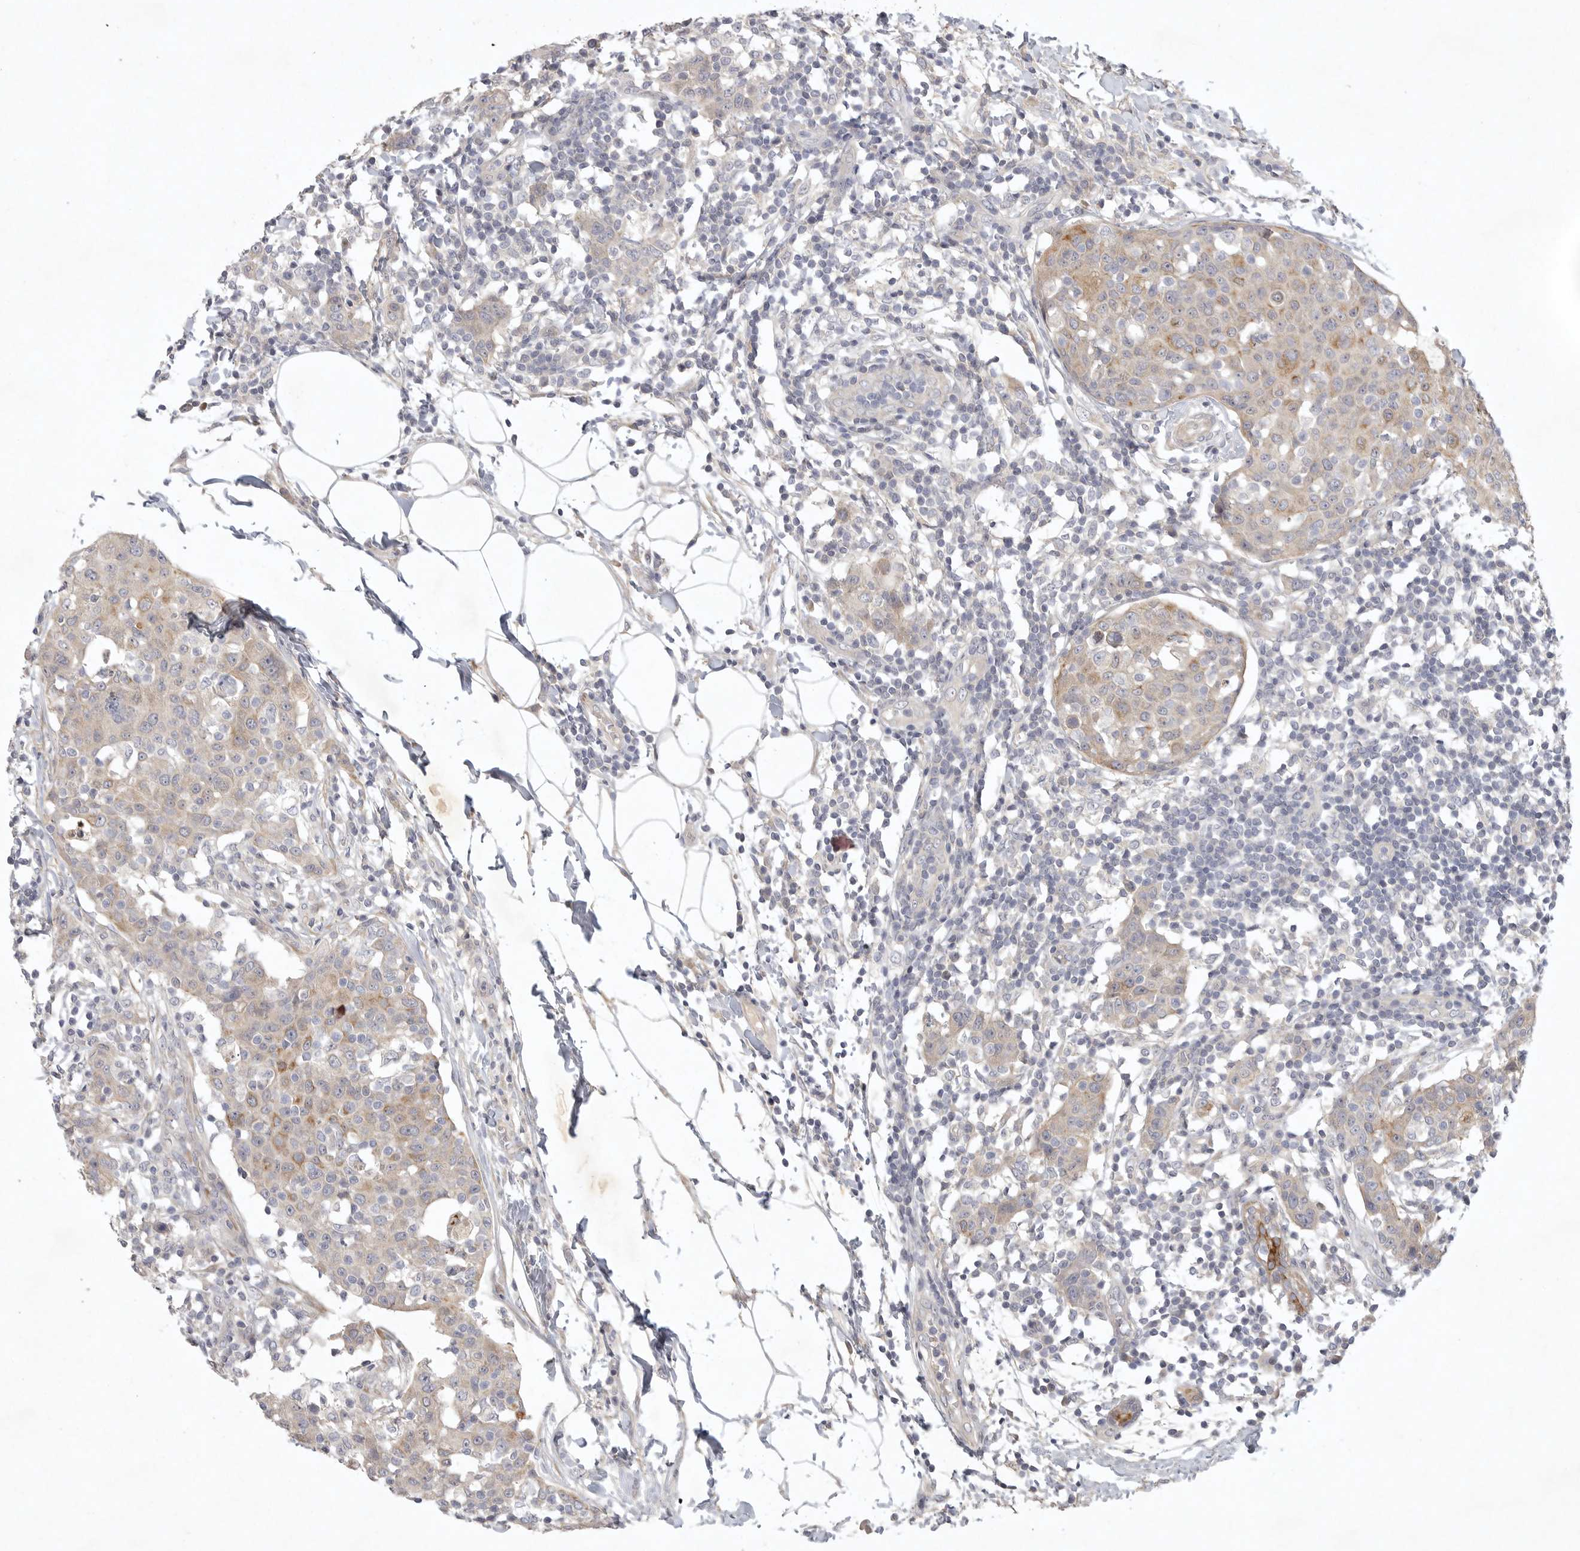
{"staining": {"intensity": "moderate", "quantity": "<25%", "location": "cytoplasmic/membranous"}, "tissue": "breast cancer", "cell_type": "Tumor cells", "image_type": "cancer", "snomed": [{"axis": "morphology", "description": "Normal tissue, NOS"}, {"axis": "morphology", "description": "Duct carcinoma"}, {"axis": "topography", "description": "Breast"}], "caption": "DAB immunohistochemical staining of human breast intraductal carcinoma displays moderate cytoplasmic/membranous protein expression in approximately <25% of tumor cells.", "gene": "BZW2", "patient": {"sex": "female", "age": 37}}